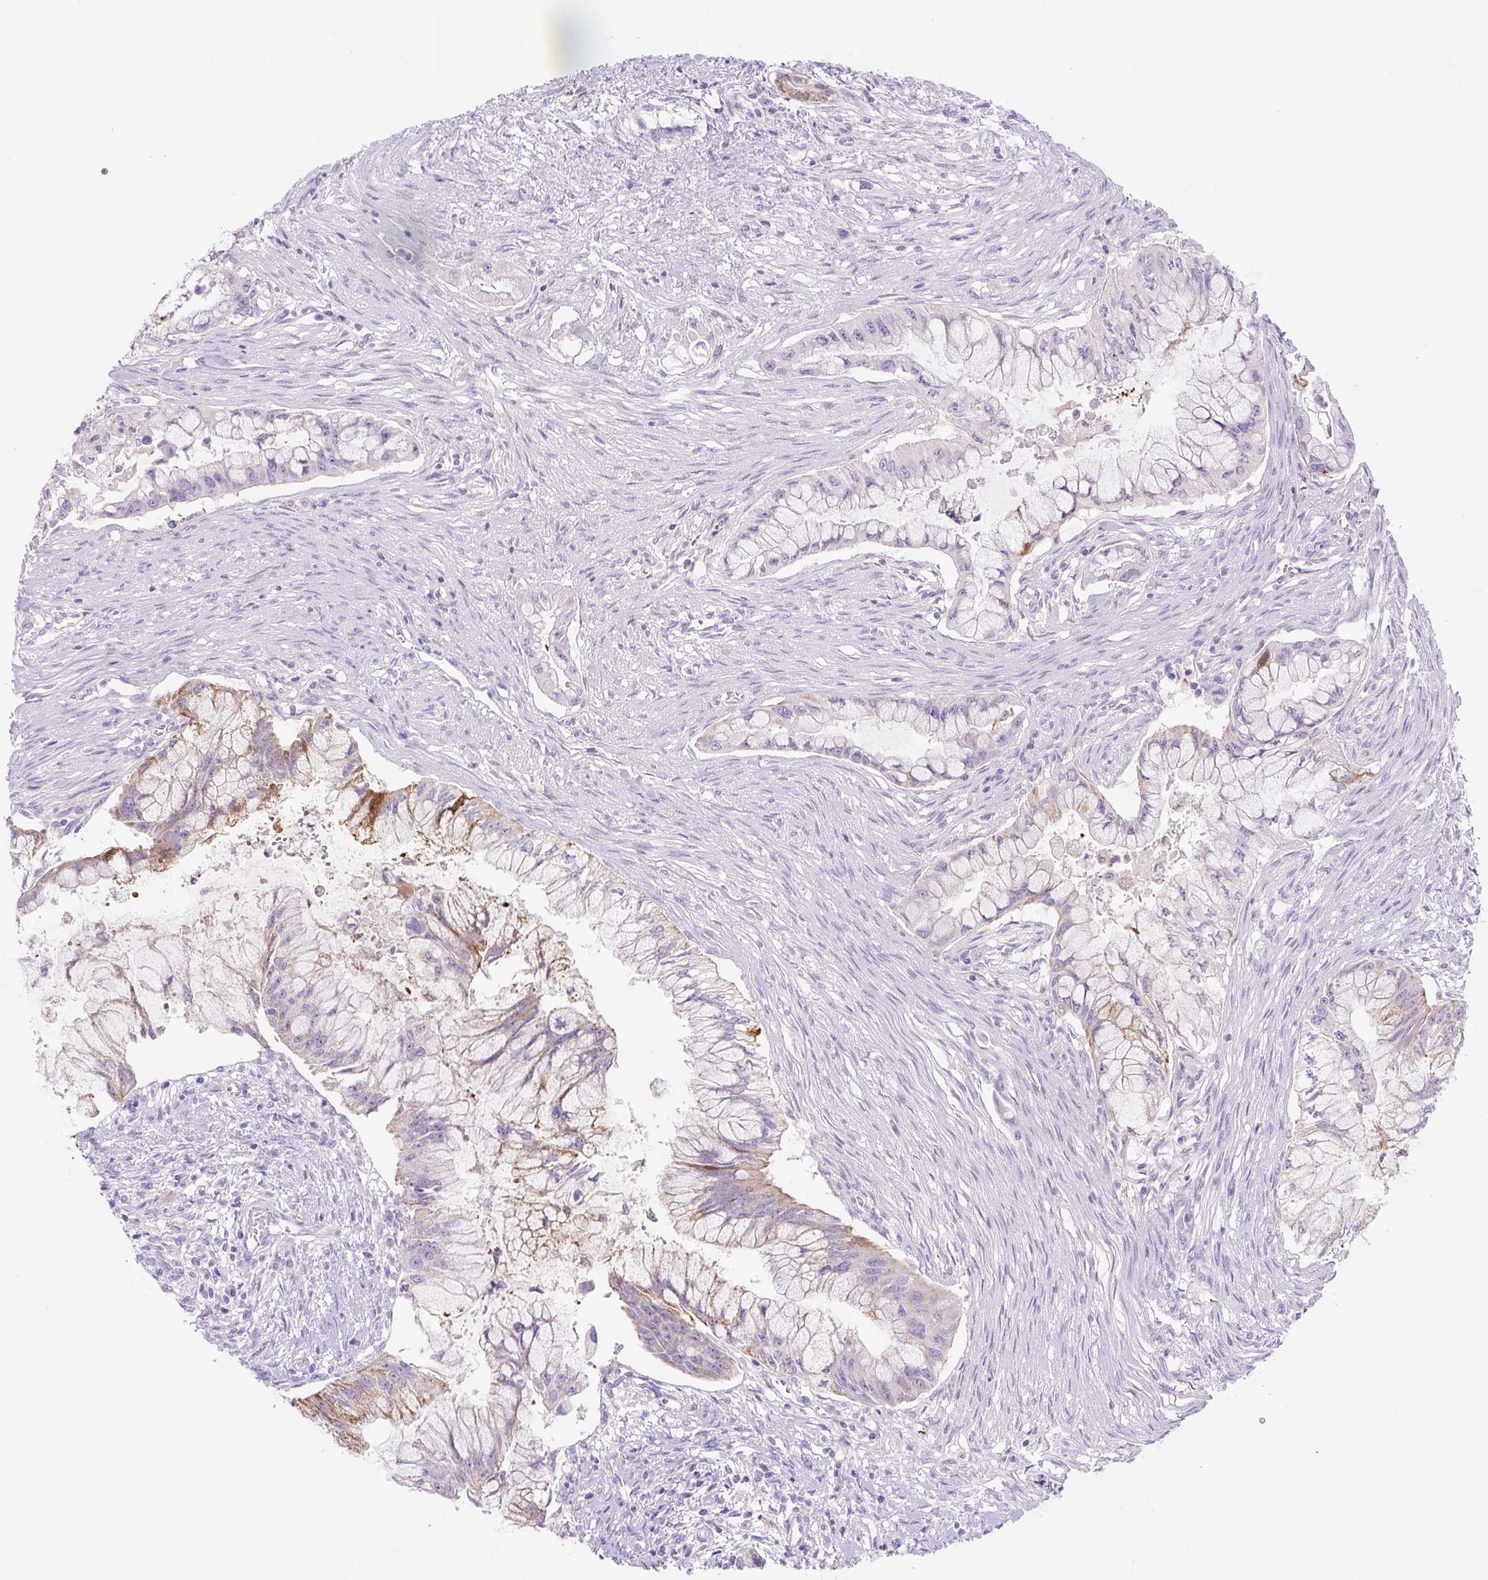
{"staining": {"intensity": "moderate", "quantity": "<25%", "location": "cytoplasmic/membranous"}, "tissue": "pancreatic cancer", "cell_type": "Tumor cells", "image_type": "cancer", "snomed": [{"axis": "morphology", "description": "Adenocarcinoma, NOS"}, {"axis": "topography", "description": "Pancreas"}], "caption": "This photomicrograph exhibits pancreatic adenocarcinoma stained with immunohistochemistry to label a protein in brown. The cytoplasmic/membranous of tumor cells show moderate positivity for the protein. Nuclei are counter-stained blue.", "gene": "NDST3", "patient": {"sex": "male", "age": 48}}